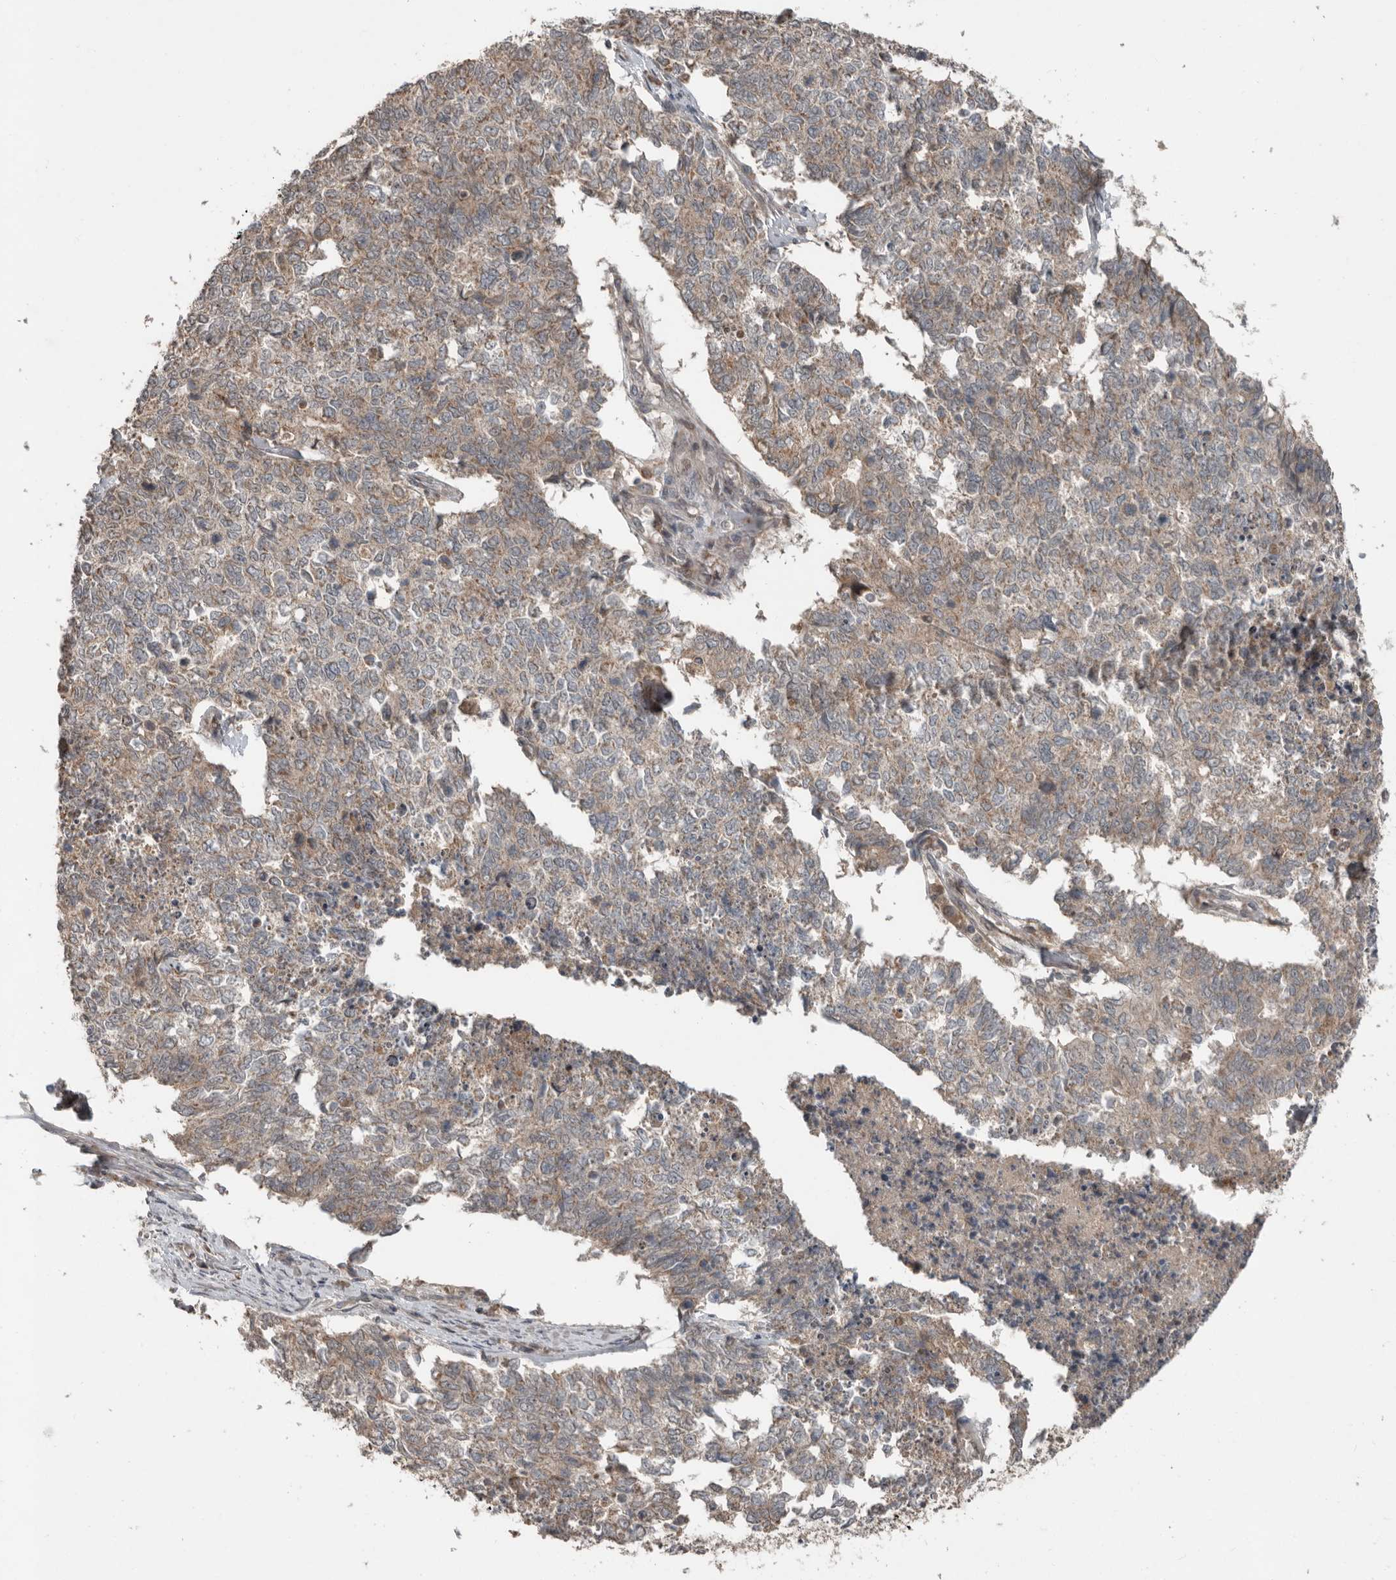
{"staining": {"intensity": "weak", "quantity": "25%-75%", "location": "cytoplasmic/membranous"}, "tissue": "cervical cancer", "cell_type": "Tumor cells", "image_type": "cancer", "snomed": [{"axis": "morphology", "description": "Squamous cell carcinoma, NOS"}, {"axis": "topography", "description": "Cervix"}], "caption": "Squamous cell carcinoma (cervical) stained for a protein demonstrates weak cytoplasmic/membranous positivity in tumor cells. The staining was performed using DAB, with brown indicating positive protein expression. Nuclei are stained blue with hematoxylin.", "gene": "SLC6A7", "patient": {"sex": "female", "age": 63}}